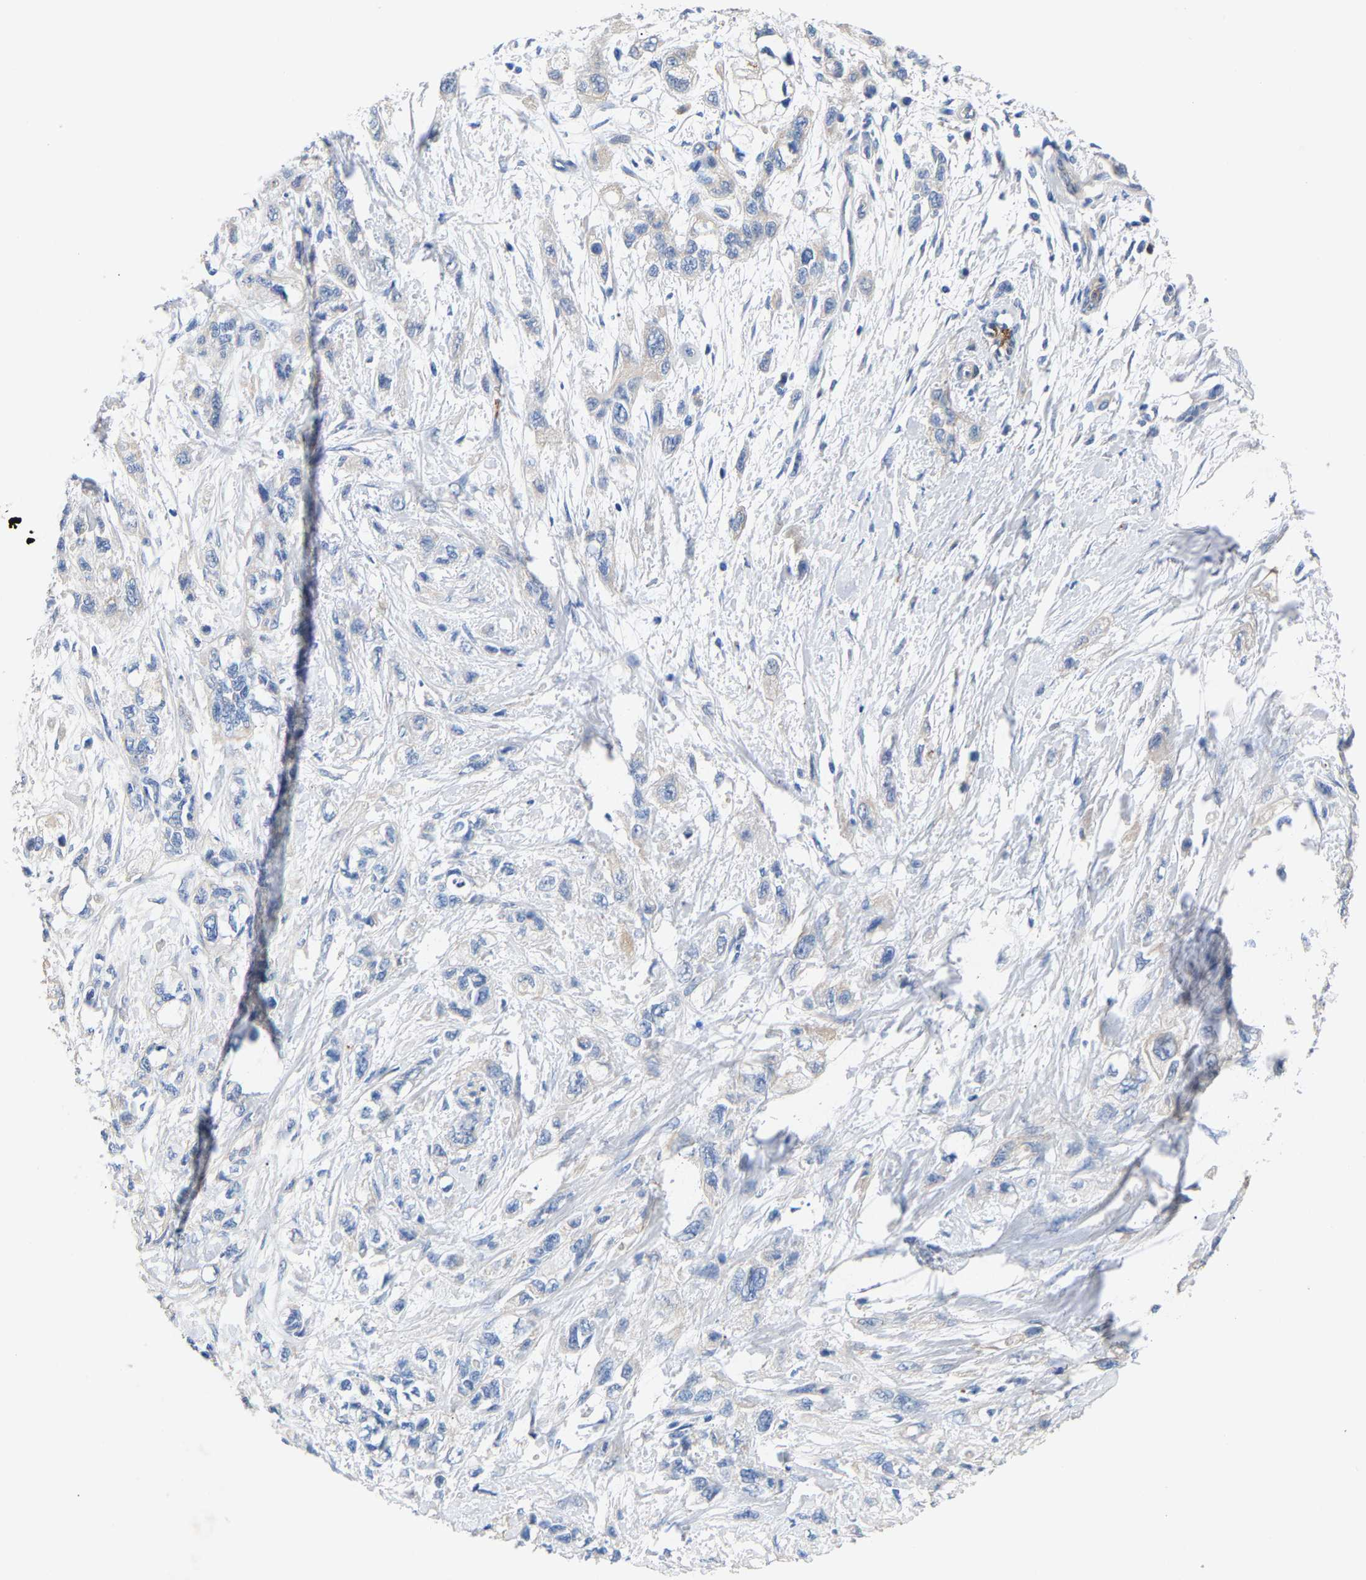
{"staining": {"intensity": "weak", "quantity": "<25%", "location": "cytoplasmic/membranous"}, "tissue": "pancreatic cancer", "cell_type": "Tumor cells", "image_type": "cancer", "snomed": [{"axis": "morphology", "description": "Adenocarcinoma, NOS"}, {"axis": "topography", "description": "Pancreas"}], "caption": "DAB immunohistochemical staining of pancreatic cancer displays no significant staining in tumor cells.", "gene": "CCDC171", "patient": {"sex": "male", "age": 74}}